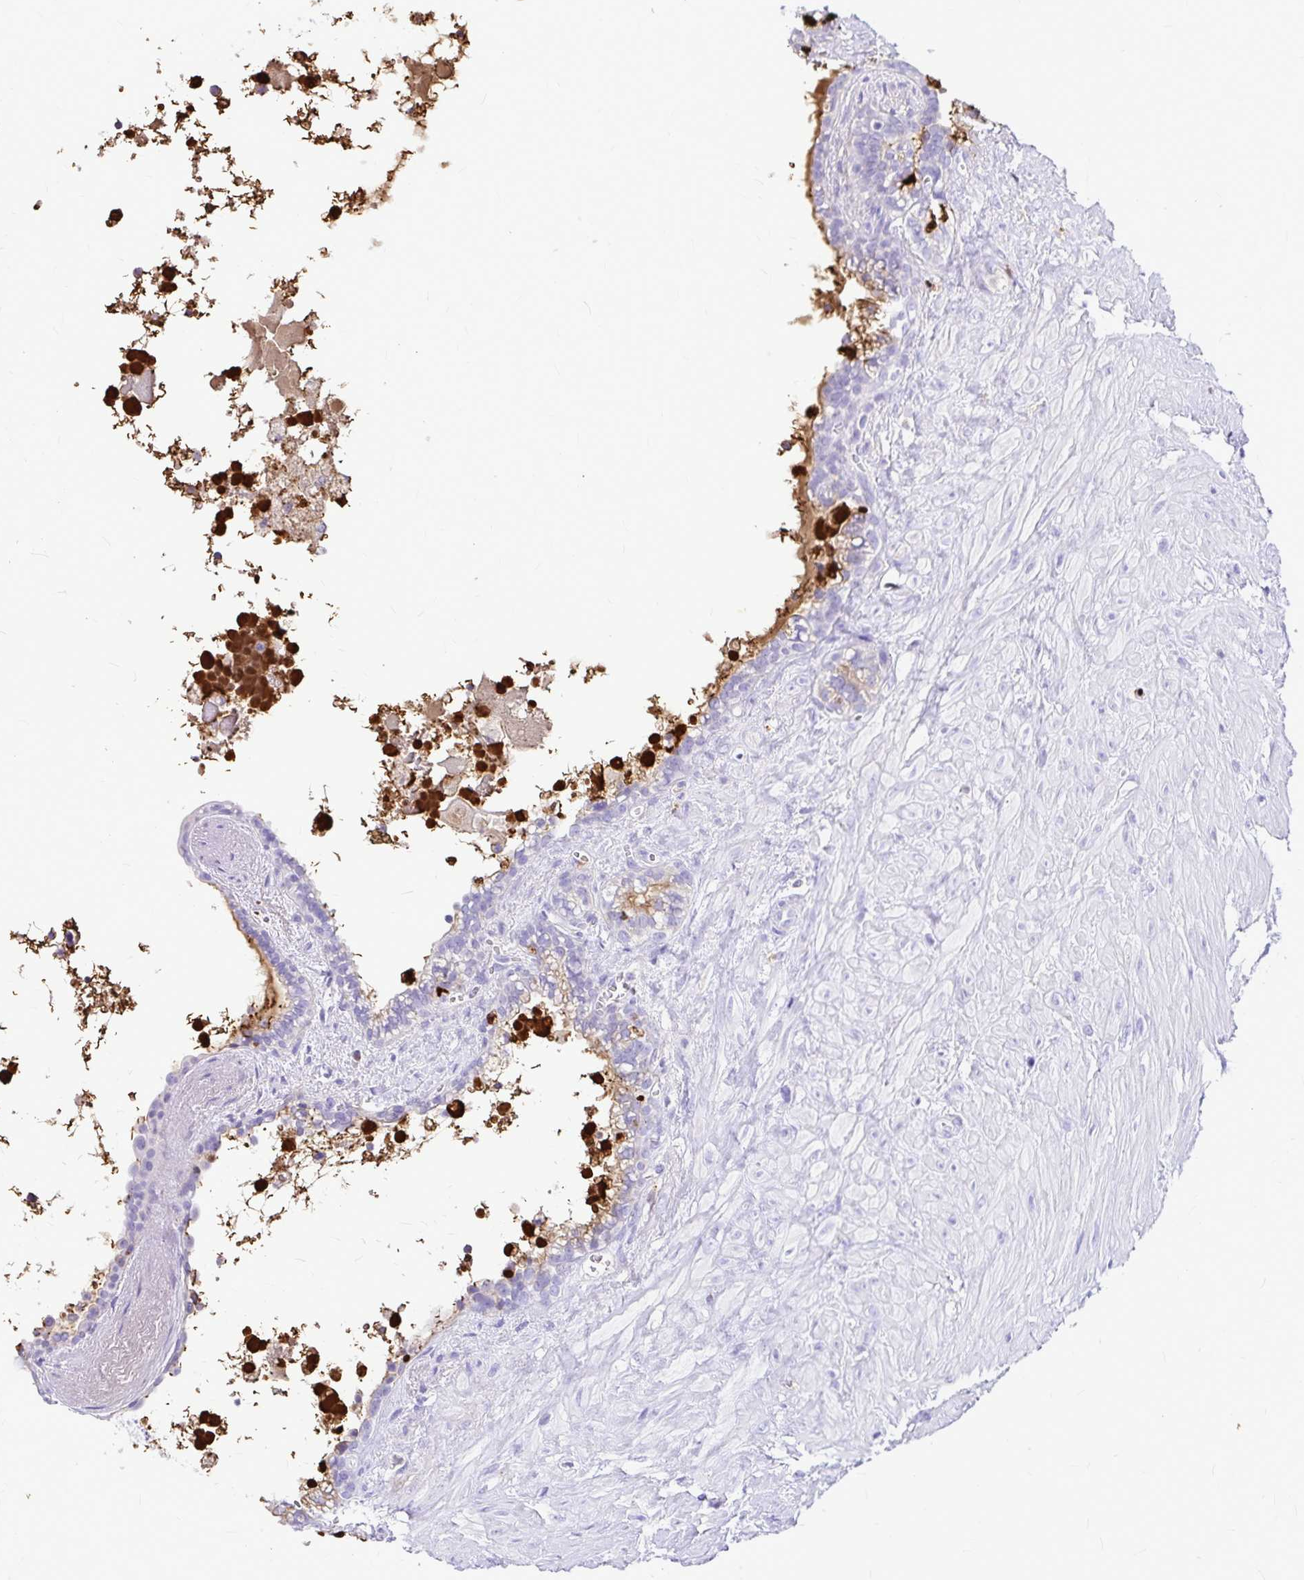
{"staining": {"intensity": "moderate", "quantity": "25%-75%", "location": "cytoplasmic/membranous"}, "tissue": "seminal vesicle", "cell_type": "Glandular cells", "image_type": "normal", "snomed": [{"axis": "morphology", "description": "Normal tissue, NOS"}, {"axis": "topography", "description": "Seminal veicle"}], "caption": "Brown immunohistochemical staining in benign human seminal vesicle demonstrates moderate cytoplasmic/membranous staining in approximately 25%-75% of glandular cells. The protein is shown in brown color, while the nuclei are stained blue.", "gene": "CLEC1B", "patient": {"sex": "male", "age": 76}}